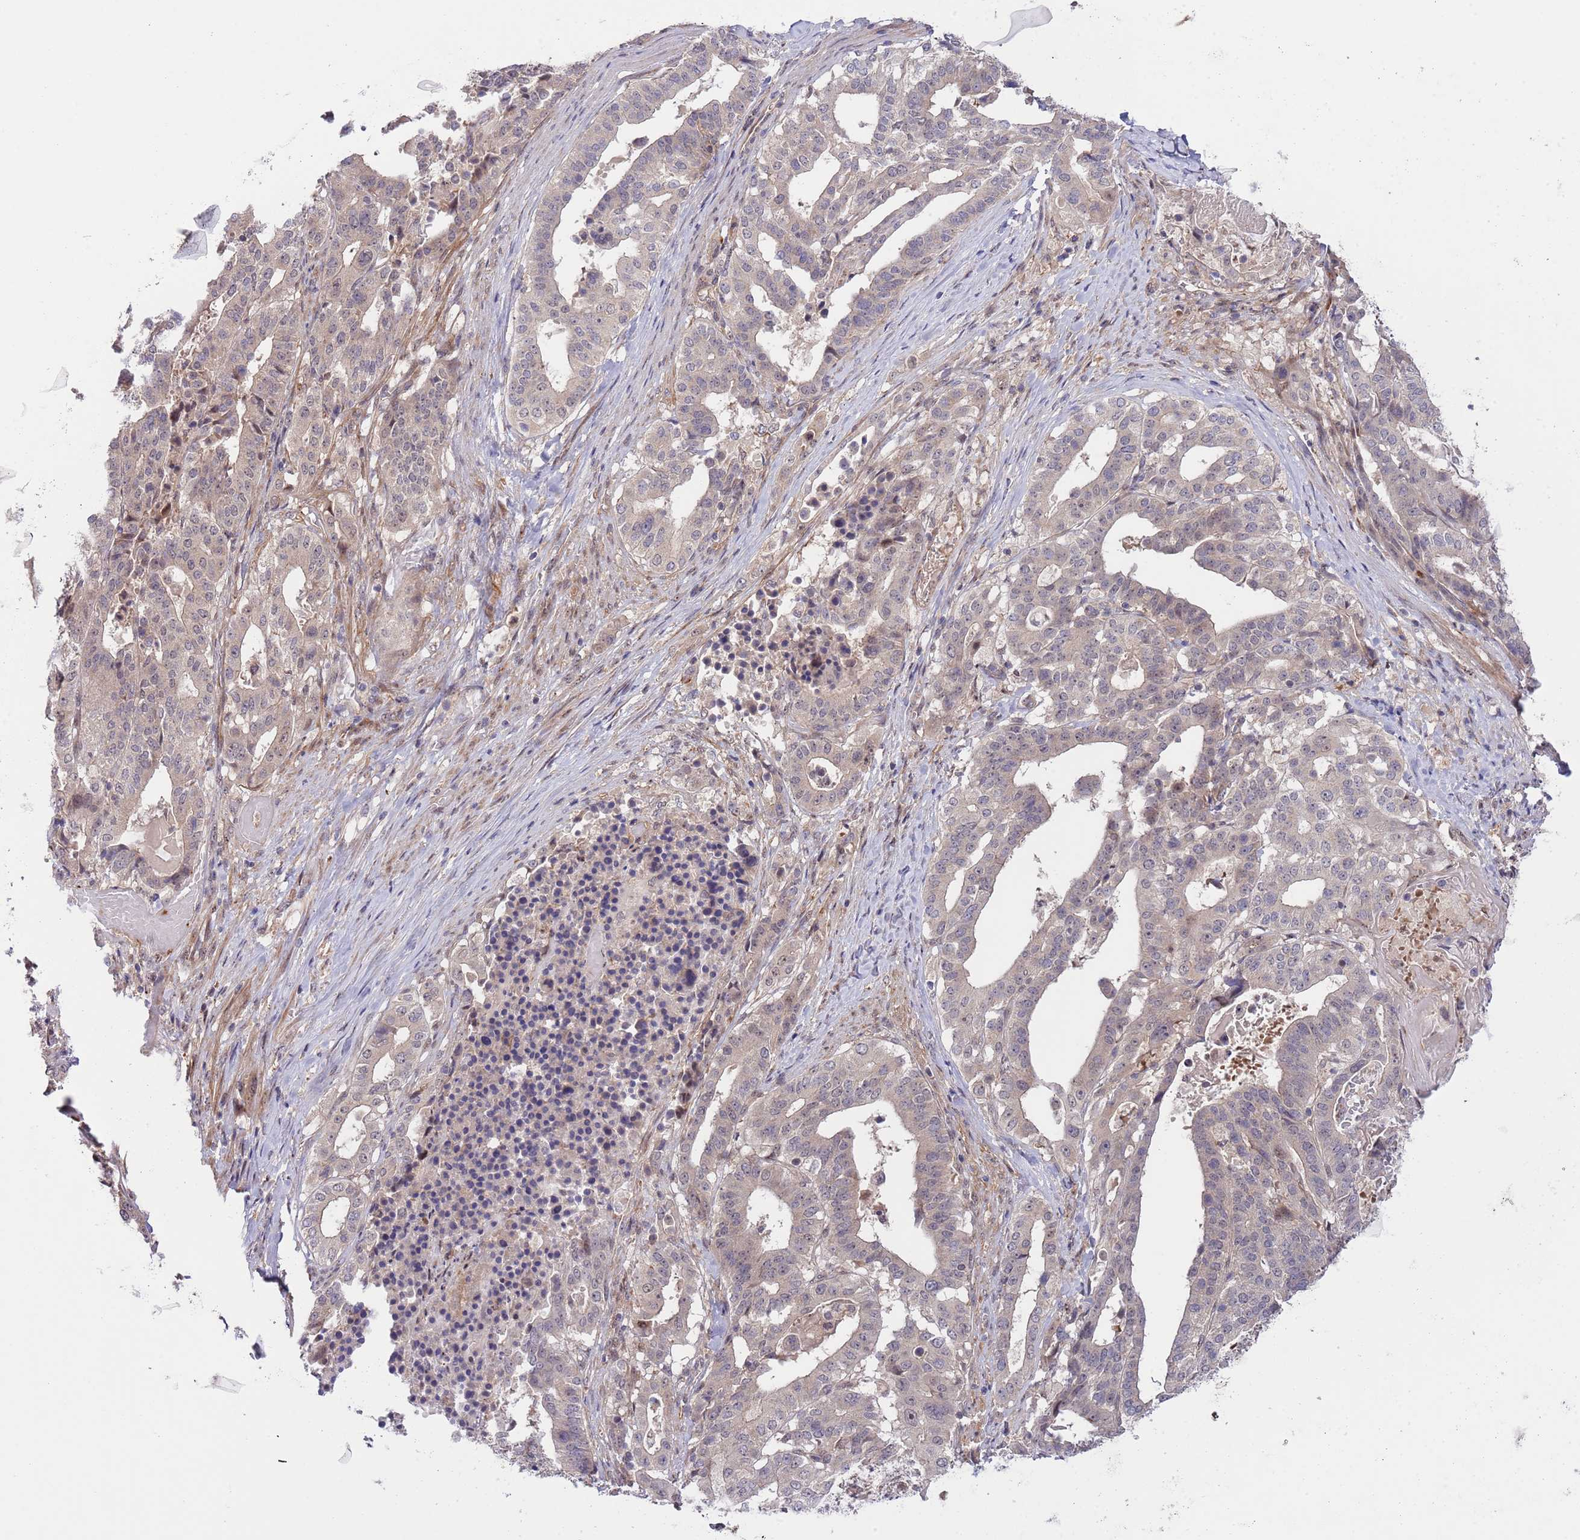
{"staining": {"intensity": "negative", "quantity": "none", "location": "none"}, "tissue": "stomach cancer", "cell_type": "Tumor cells", "image_type": "cancer", "snomed": [{"axis": "morphology", "description": "Adenocarcinoma, NOS"}, {"axis": "topography", "description": "Stomach"}], "caption": "An image of human stomach cancer (adenocarcinoma) is negative for staining in tumor cells.", "gene": "PRR16", "patient": {"sex": "male", "age": 48}}